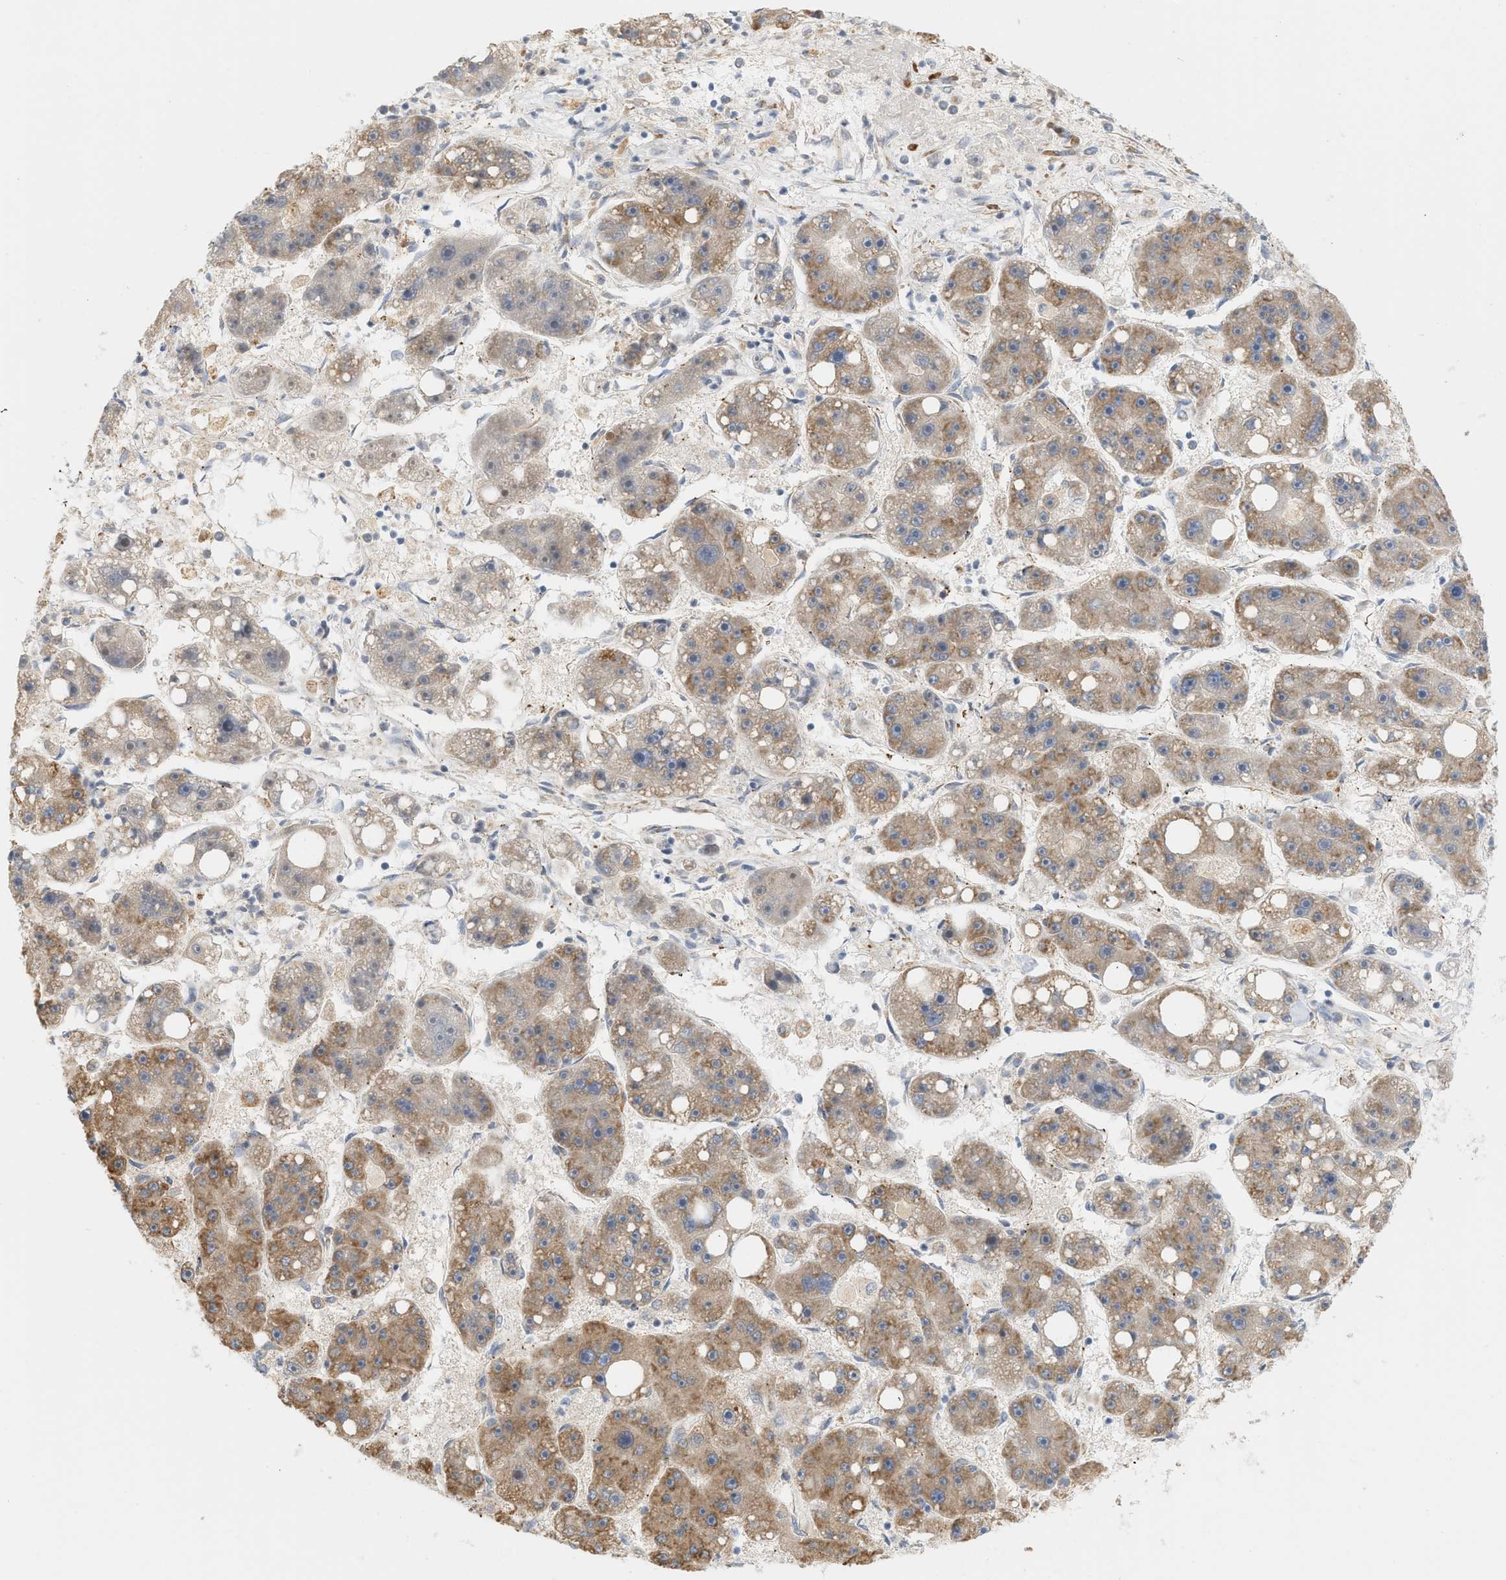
{"staining": {"intensity": "moderate", "quantity": ">75%", "location": "cytoplasmic/membranous"}, "tissue": "liver cancer", "cell_type": "Tumor cells", "image_type": "cancer", "snomed": [{"axis": "morphology", "description": "Carcinoma, Hepatocellular, NOS"}, {"axis": "topography", "description": "Liver"}], "caption": "Liver cancer (hepatocellular carcinoma) stained for a protein (brown) shows moderate cytoplasmic/membranous positive staining in about >75% of tumor cells.", "gene": "SVOP", "patient": {"sex": "female", "age": 61}}